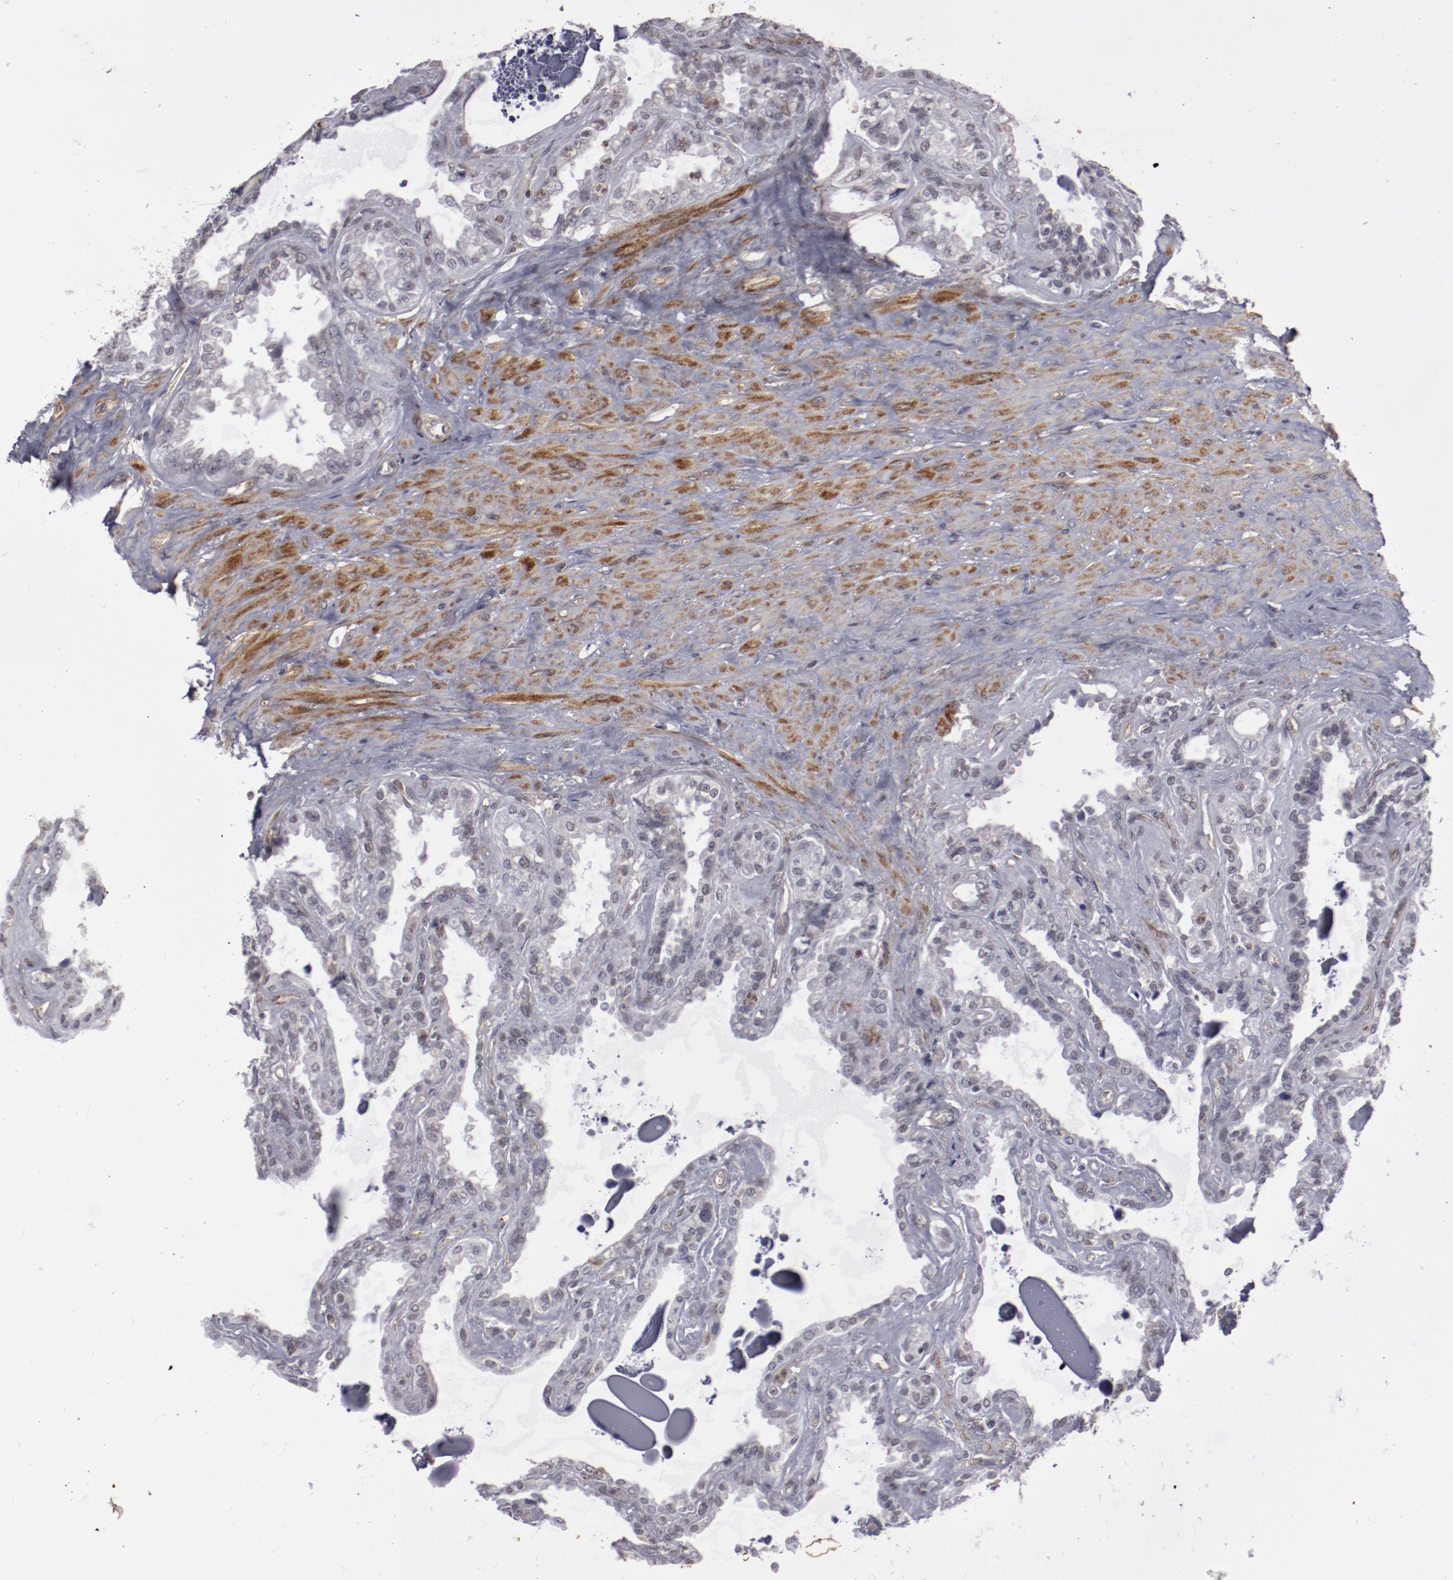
{"staining": {"intensity": "negative", "quantity": "none", "location": "none"}, "tissue": "seminal vesicle", "cell_type": "Glandular cells", "image_type": "normal", "snomed": [{"axis": "morphology", "description": "Normal tissue, NOS"}, {"axis": "morphology", "description": "Inflammation, NOS"}, {"axis": "topography", "description": "Urinary bladder"}, {"axis": "topography", "description": "Prostate"}, {"axis": "topography", "description": "Seminal veicle"}], "caption": "This is an immunohistochemistry photomicrograph of normal seminal vesicle. There is no staining in glandular cells.", "gene": "LEF1", "patient": {"sex": "male", "age": 82}}